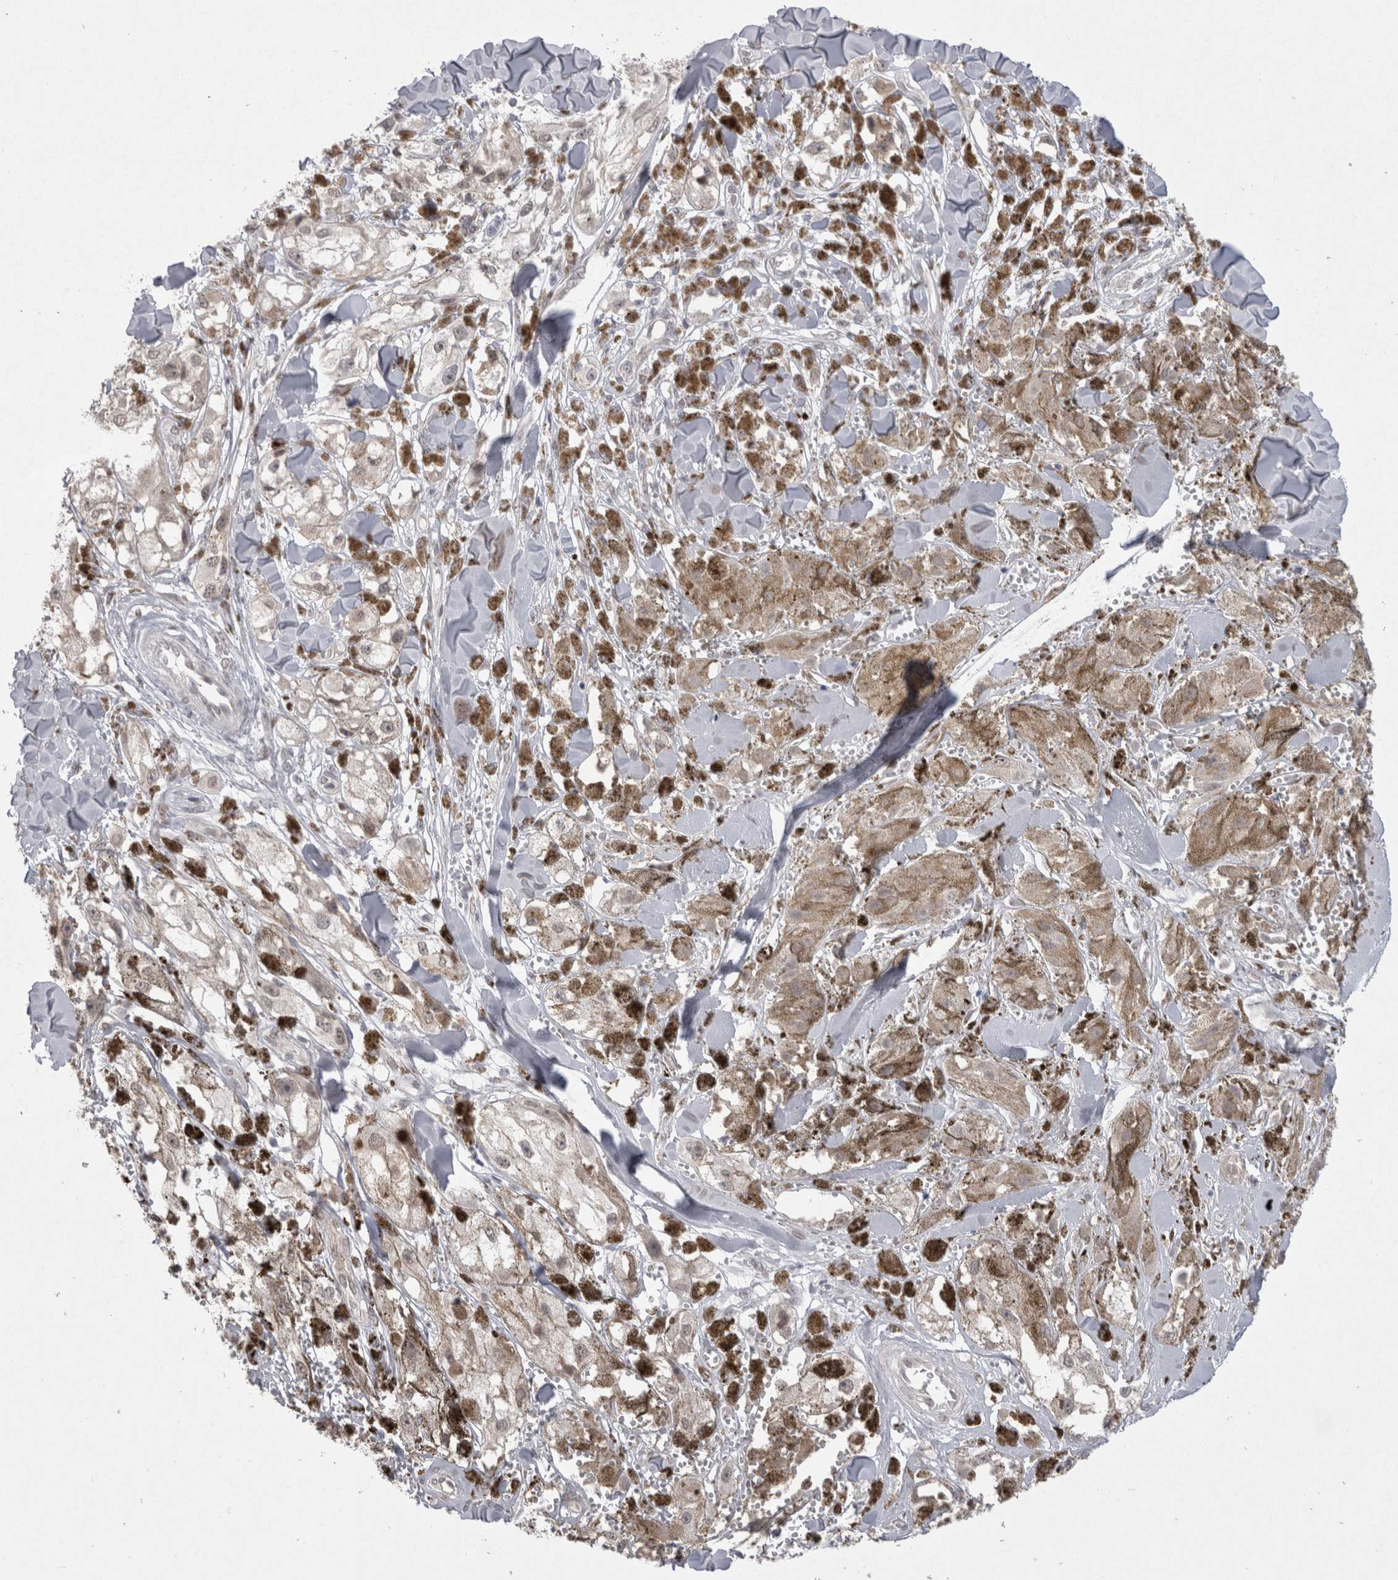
{"staining": {"intensity": "weak", "quantity": ">75%", "location": "cytoplasmic/membranous"}, "tissue": "melanoma", "cell_type": "Tumor cells", "image_type": "cancer", "snomed": [{"axis": "morphology", "description": "Malignant melanoma, NOS"}, {"axis": "topography", "description": "Skin"}], "caption": "Brown immunohistochemical staining in human malignant melanoma displays weak cytoplasmic/membranous staining in about >75% of tumor cells. The protein of interest is shown in brown color, while the nuclei are stained blue.", "gene": "DDX4", "patient": {"sex": "male", "age": 88}}